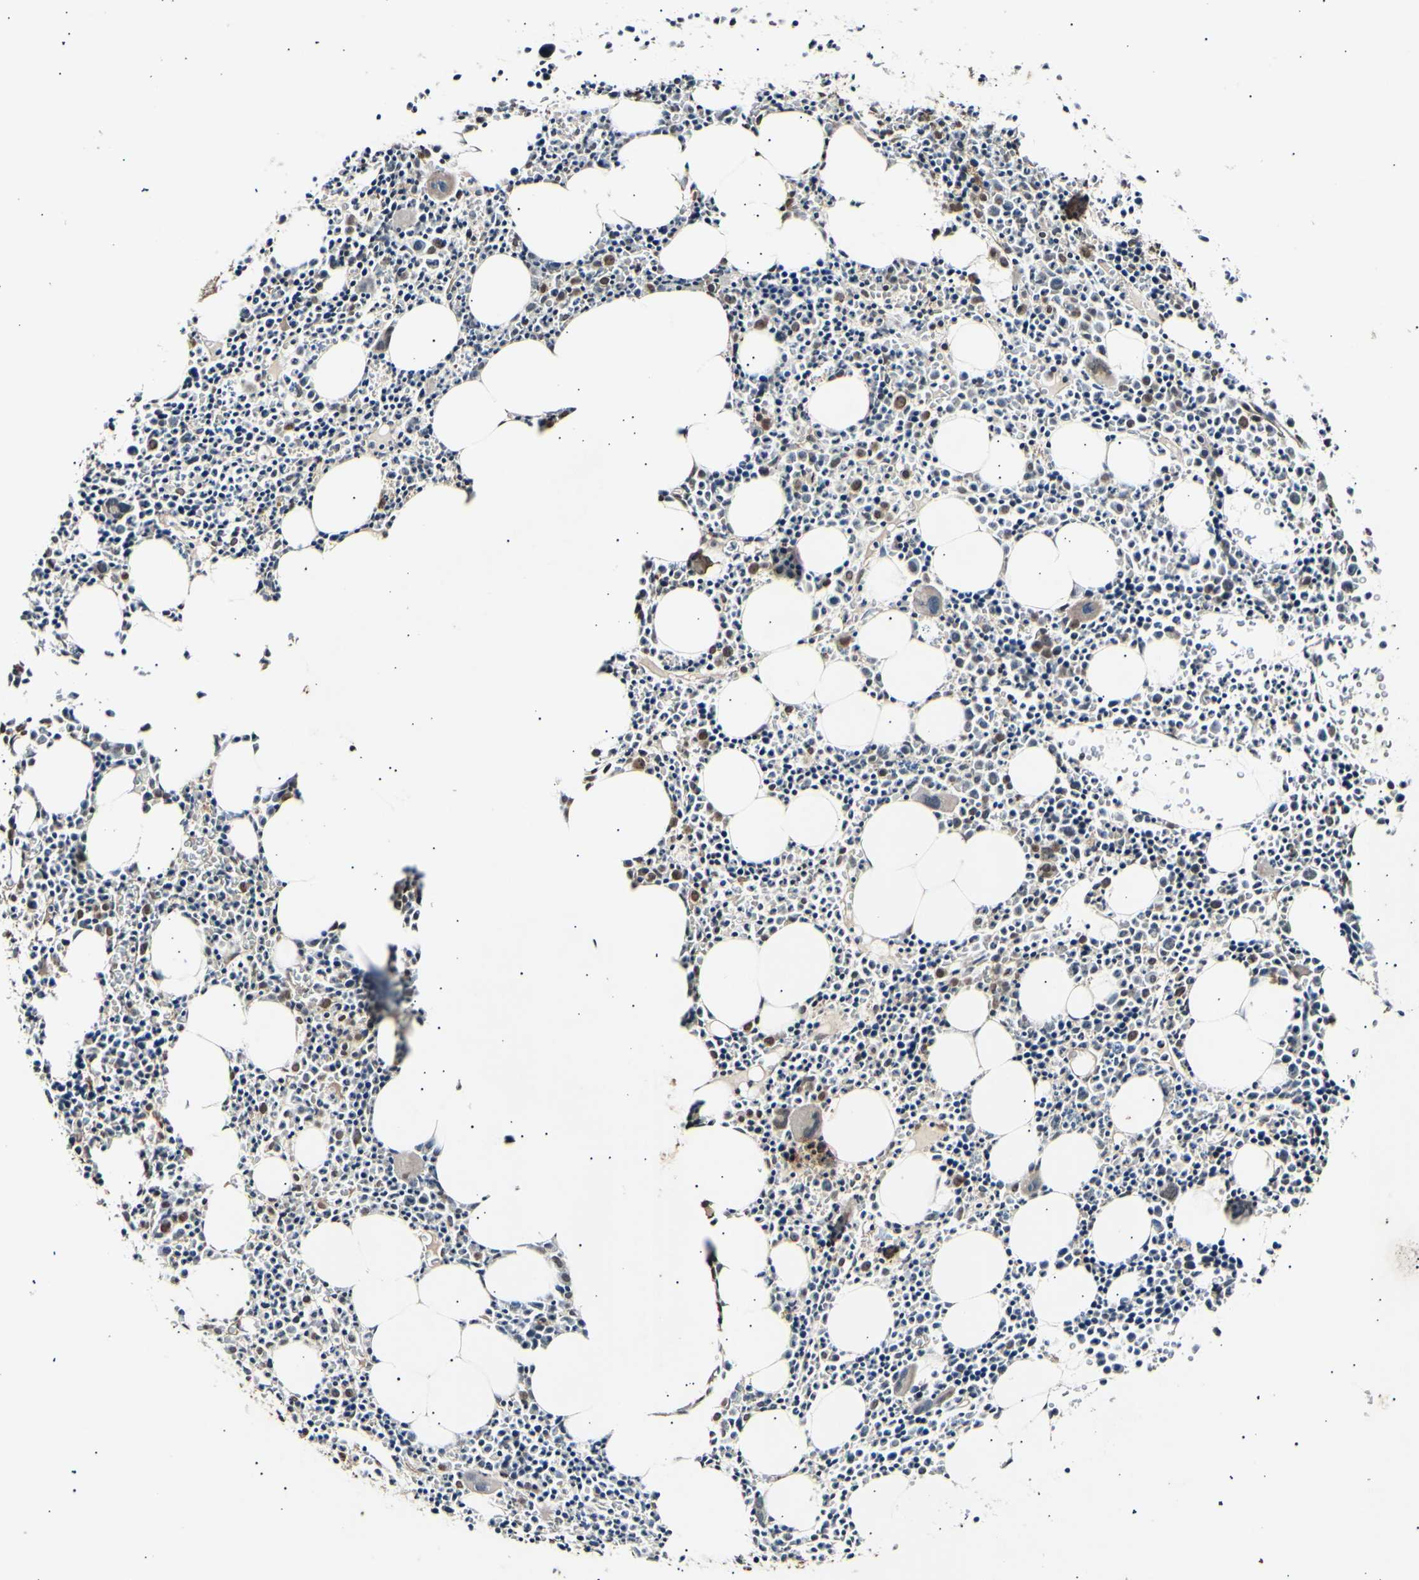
{"staining": {"intensity": "moderate", "quantity": "<25%", "location": "cytoplasmic/membranous,nuclear"}, "tissue": "bone marrow", "cell_type": "Hematopoietic cells", "image_type": "normal", "snomed": [{"axis": "morphology", "description": "Normal tissue, NOS"}, {"axis": "morphology", "description": "Inflammation, NOS"}, {"axis": "topography", "description": "Bone marrow"}], "caption": "High-magnification brightfield microscopy of unremarkable bone marrow stained with DAB (3,3'-diaminobenzidine) (brown) and counterstained with hematoxylin (blue). hematopoietic cells exhibit moderate cytoplasmic/membranous,nuclear positivity is present in approximately<25% of cells.", "gene": "ANAPC7", "patient": {"sex": "female", "age": 17}}